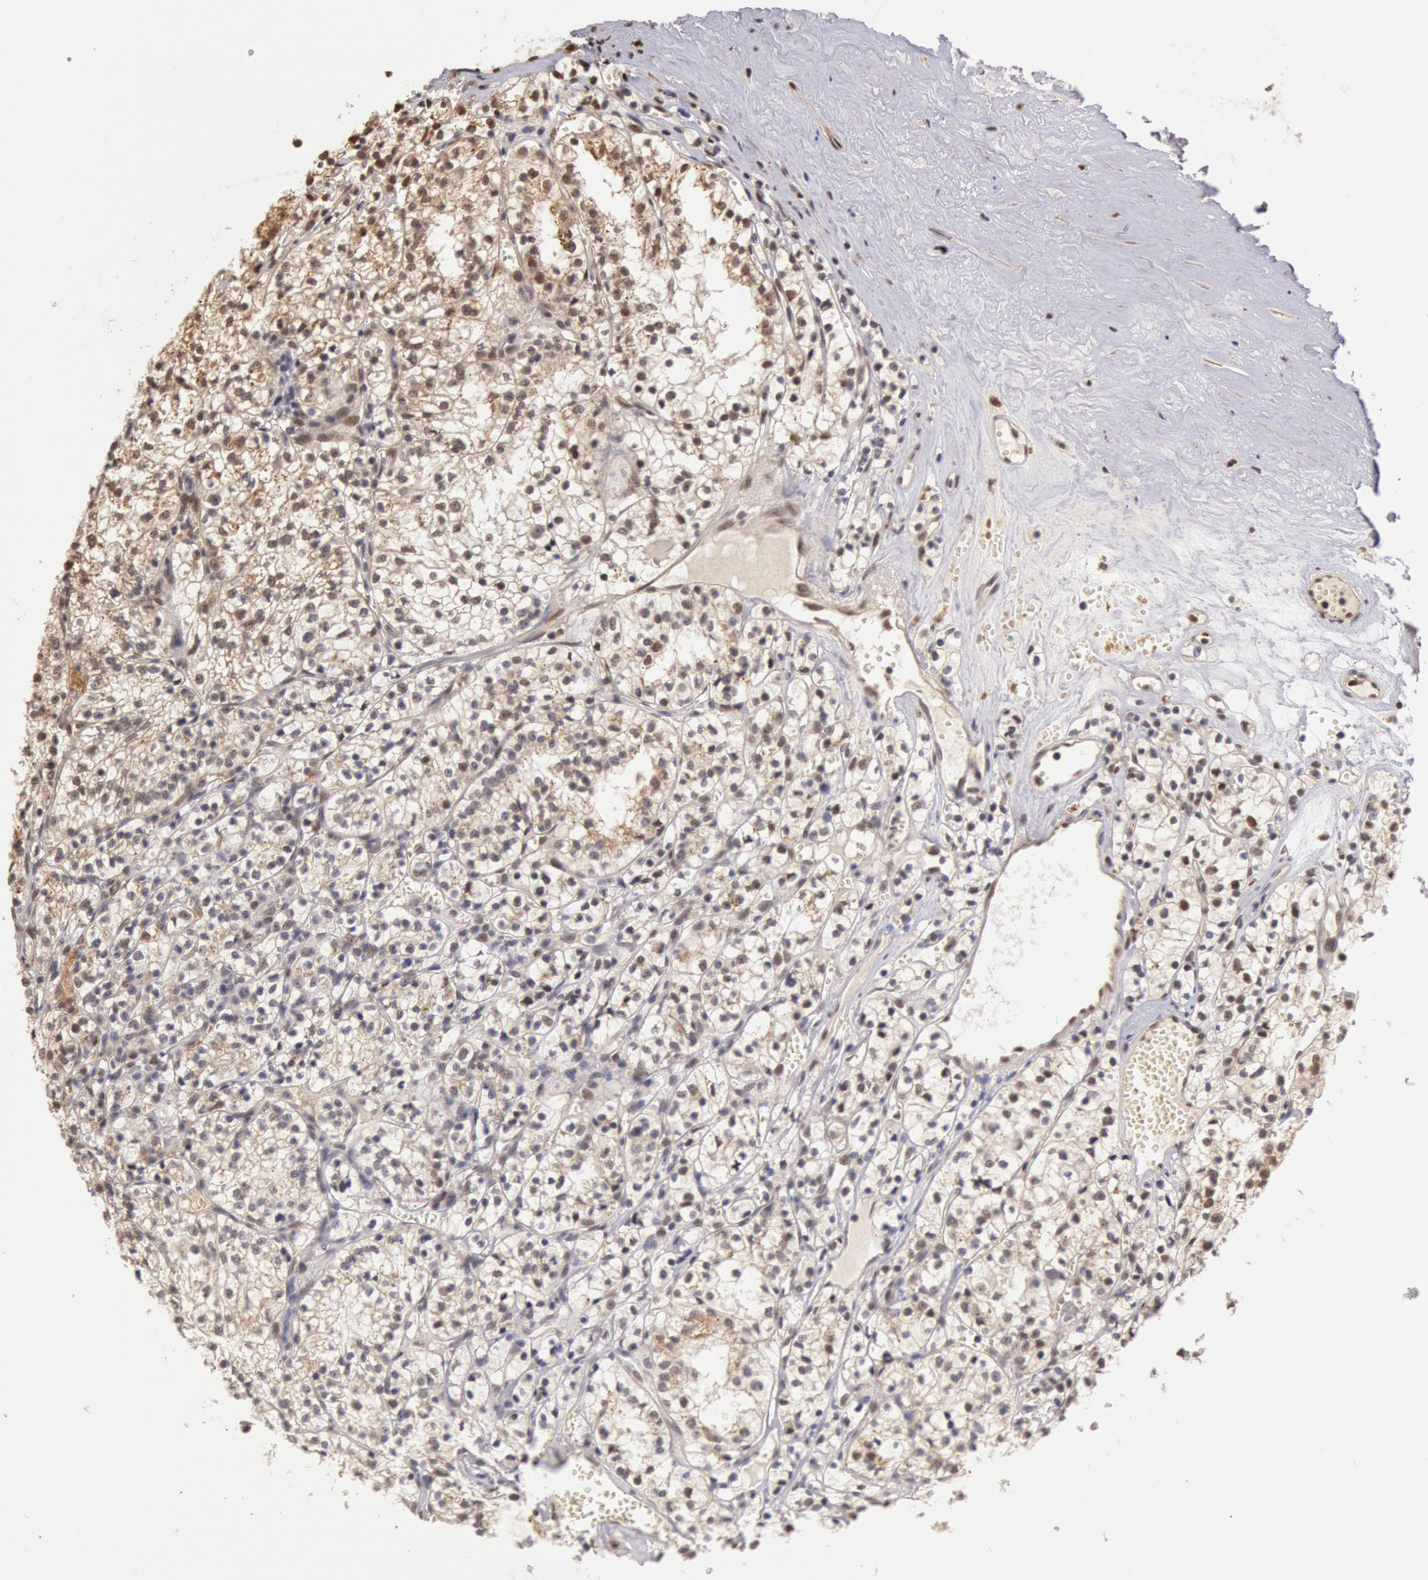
{"staining": {"intensity": "weak", "quantity": "25%-75%", "location": "nuclear"}, "tissue": "renal cancer", "cell_type": "Tumor cells", "image_type": "cancer", "snomed": [{"axis": "morphology", "description": "Adenocarcinoma, NOS"}, {"axis": "topography", "description": "Kidney"}], "caption": "IHC staining of renal cancer (adenocarcinoma), which reveals low levels of weak nuclear expression in about 25%-75% of tumor cells indicating weak nuclear protein positivity. The staining was performed using DAB (brown) for protein detection and nuclei were counterstained in hematoxylin (blue).", "gene": "LIG4", "patient": {"sex": "male", "age": 61}}